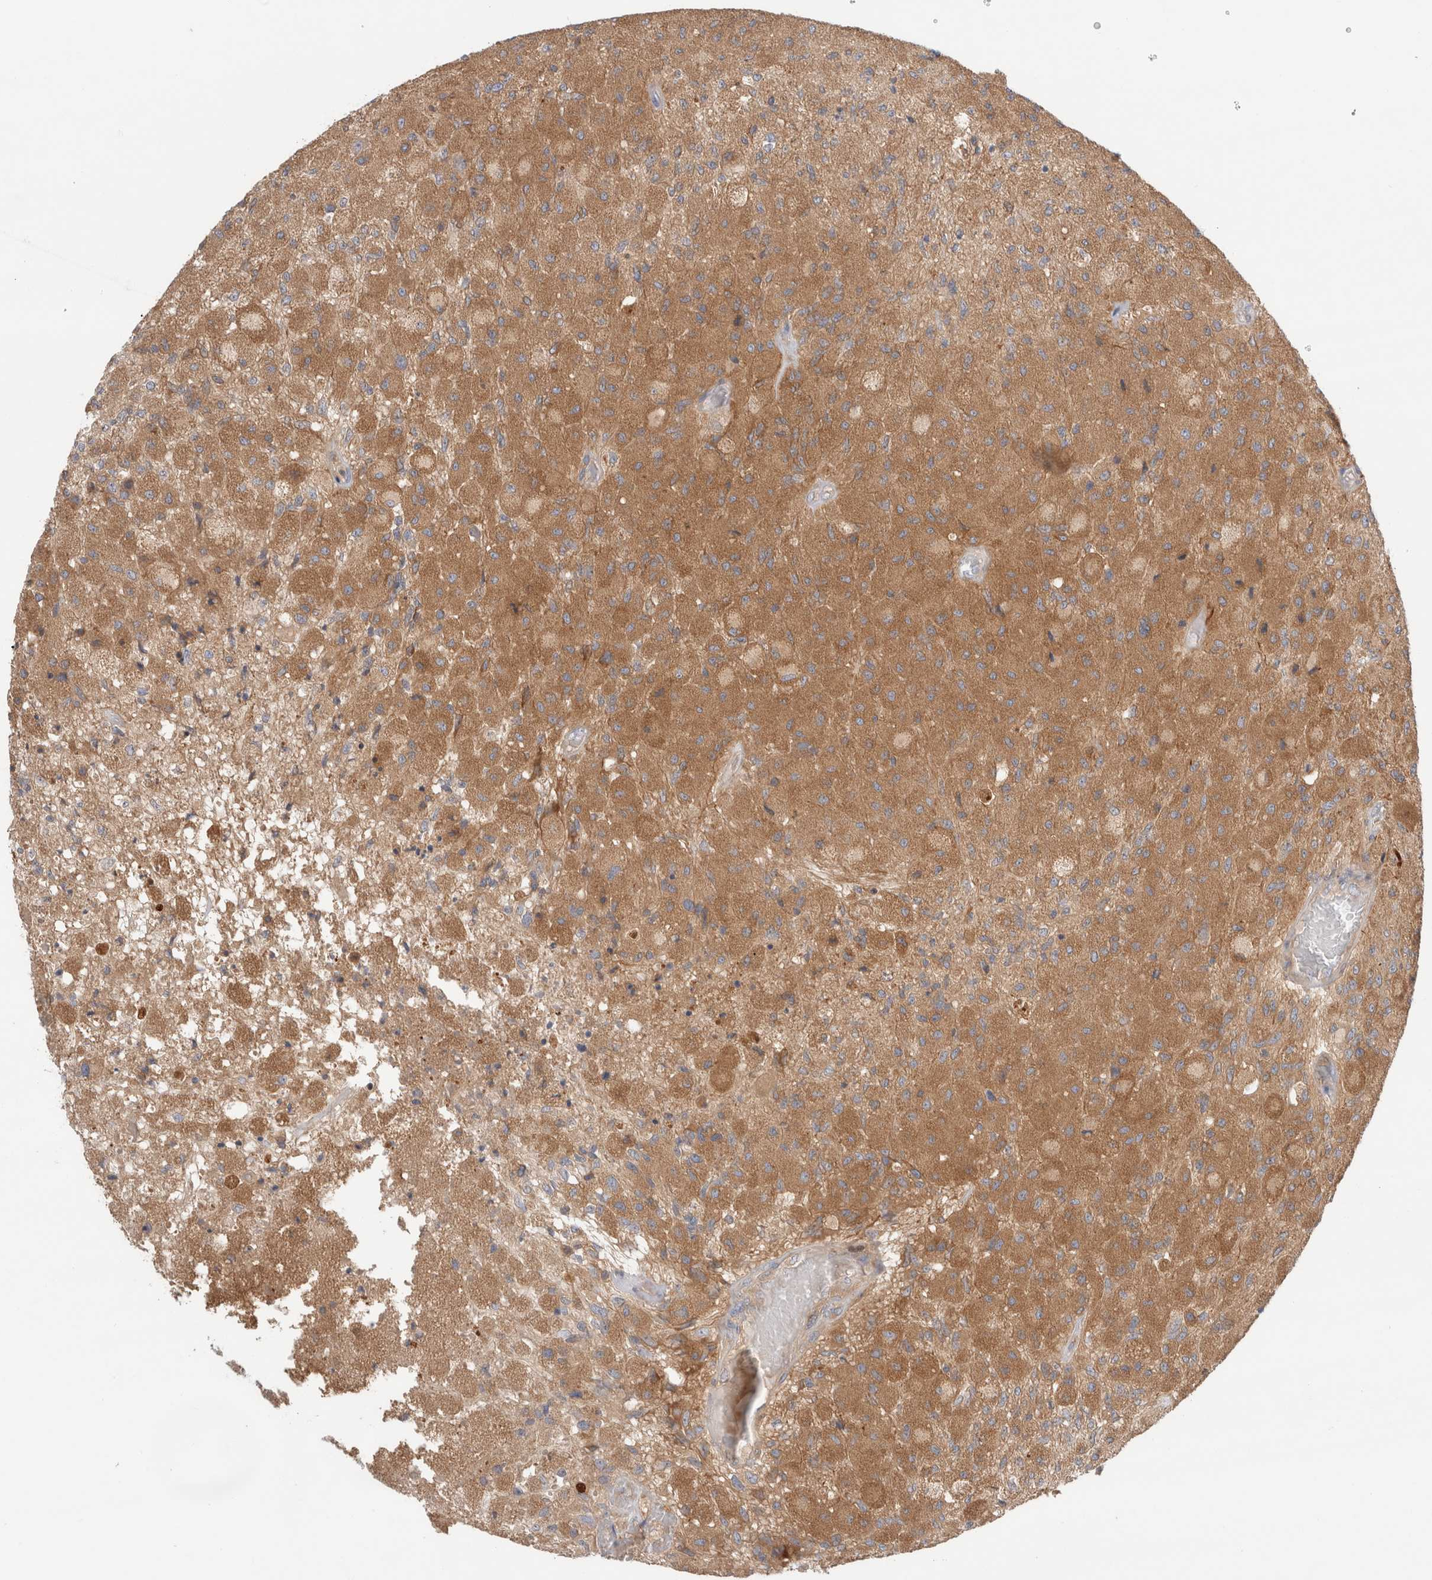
{"staining": {"intensity": "strong", "quantity": "25%-75%", "location": "cytoplasmic/membranous"}, "tissue": "glioma", "cell_type": "Tumor cells", "image_type": "cancer", "snomed": [{"axis": "morphology", "description": "Normal tissue, NOS"}, {"axis": "morphology", "description": "Glioma, malignant, High grade"}, {"axis": "topography", "description": "Cerebral cortex"}], "caption": "Protein staining by immunohistochemistry displays strong cytoplasmic/membranous expression in about 25%-75% of tumor cells in glioma.", "gene": "KLHL14", "patient": {"sex": "male", "age": 77}}